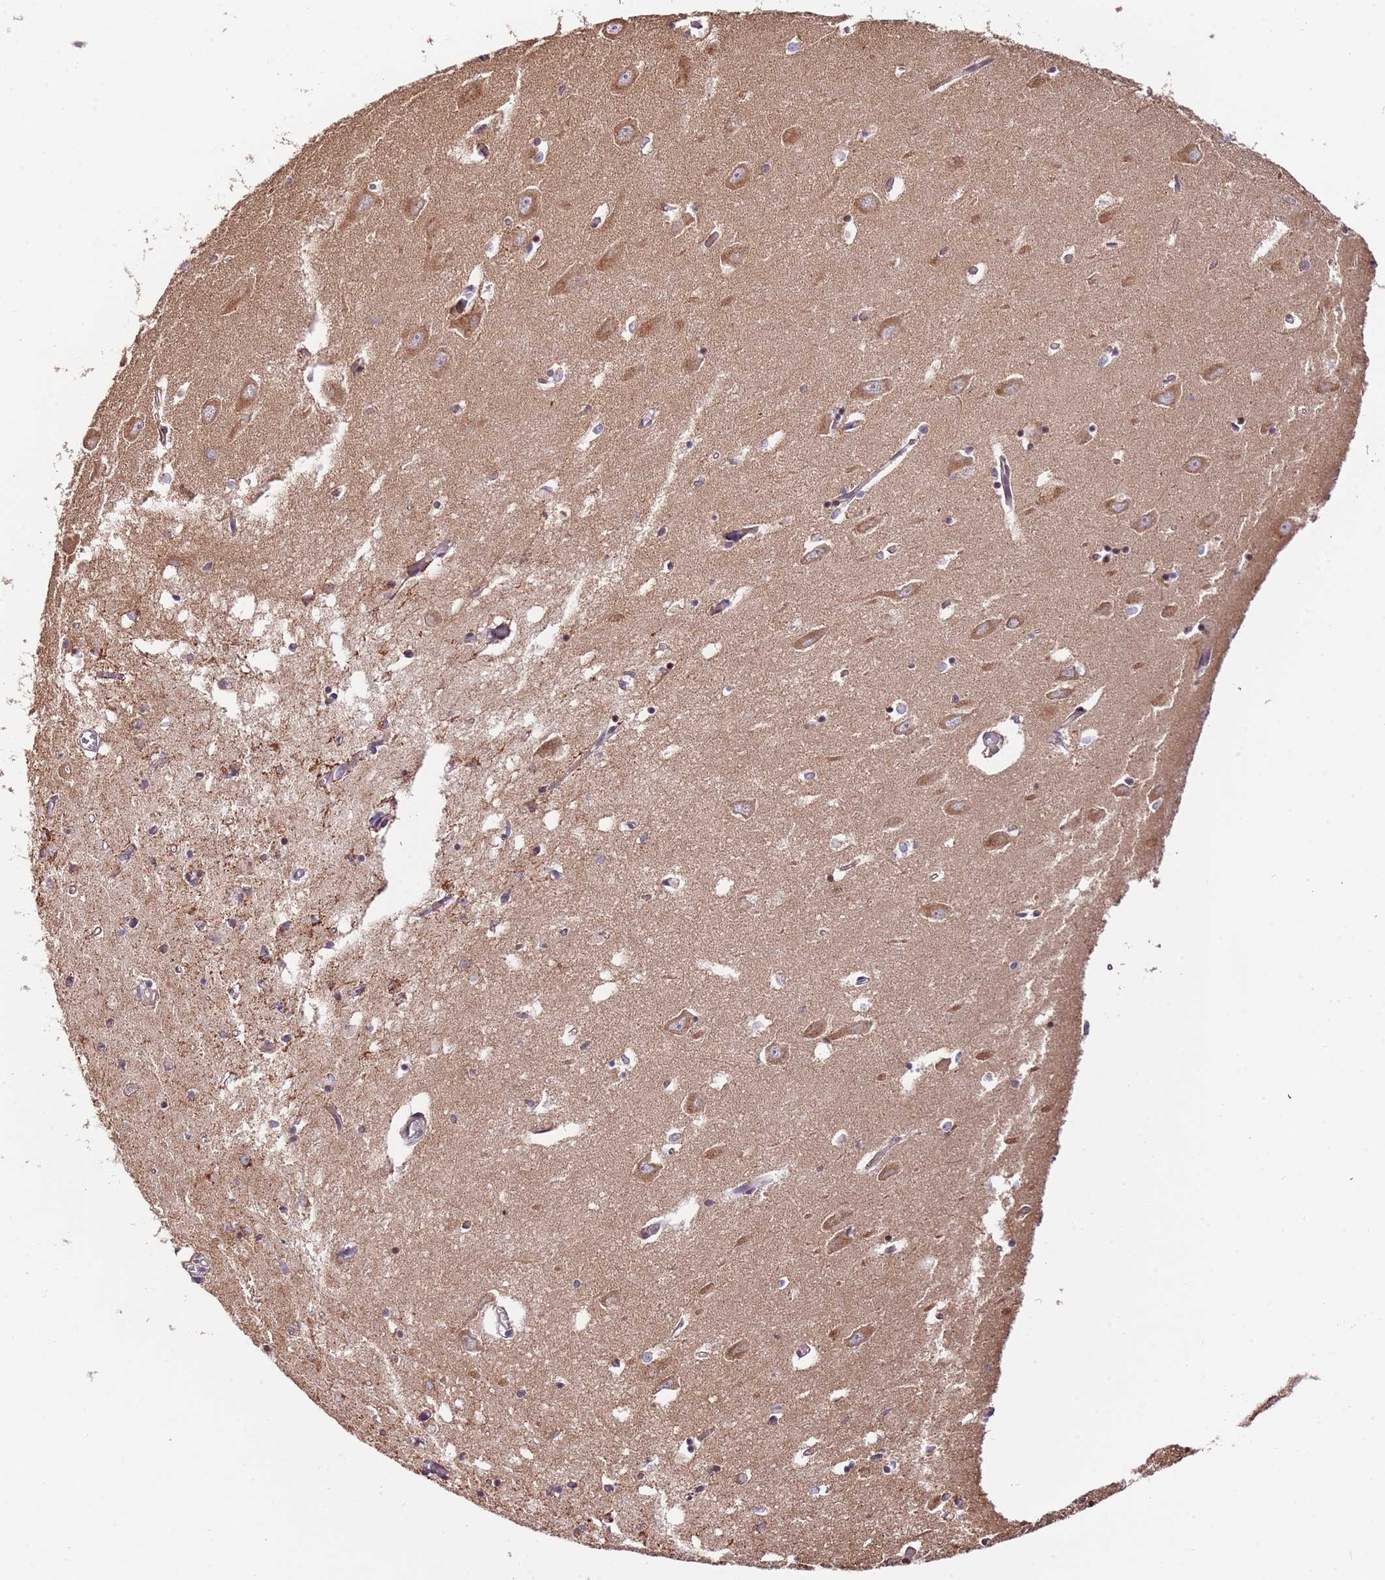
{"staining": {"intensity": "moderate", "quantity": "25%-75%", "location": "cytoplasmic/membranous,nuclear"}, "tissue": "hippocampus", "cell_type": "Glial cells", "image_type": "normal", "snomed": [{"axis": "morphology", "description": "Normal tissue, NOS"}, {"axis": "topography", "description": "Hippocampus"}], "caption": "Immunohistochemistry (IHC) micrograph of benign hippocampus stained for a protein (brown), which exhibits medium levels of moderate cytoplasmic/membranous,nuclear positivity in approximately 25%-75% of glial cells.", "gene": "RIF1", "patient": {"sex": "male", "age": 70}}